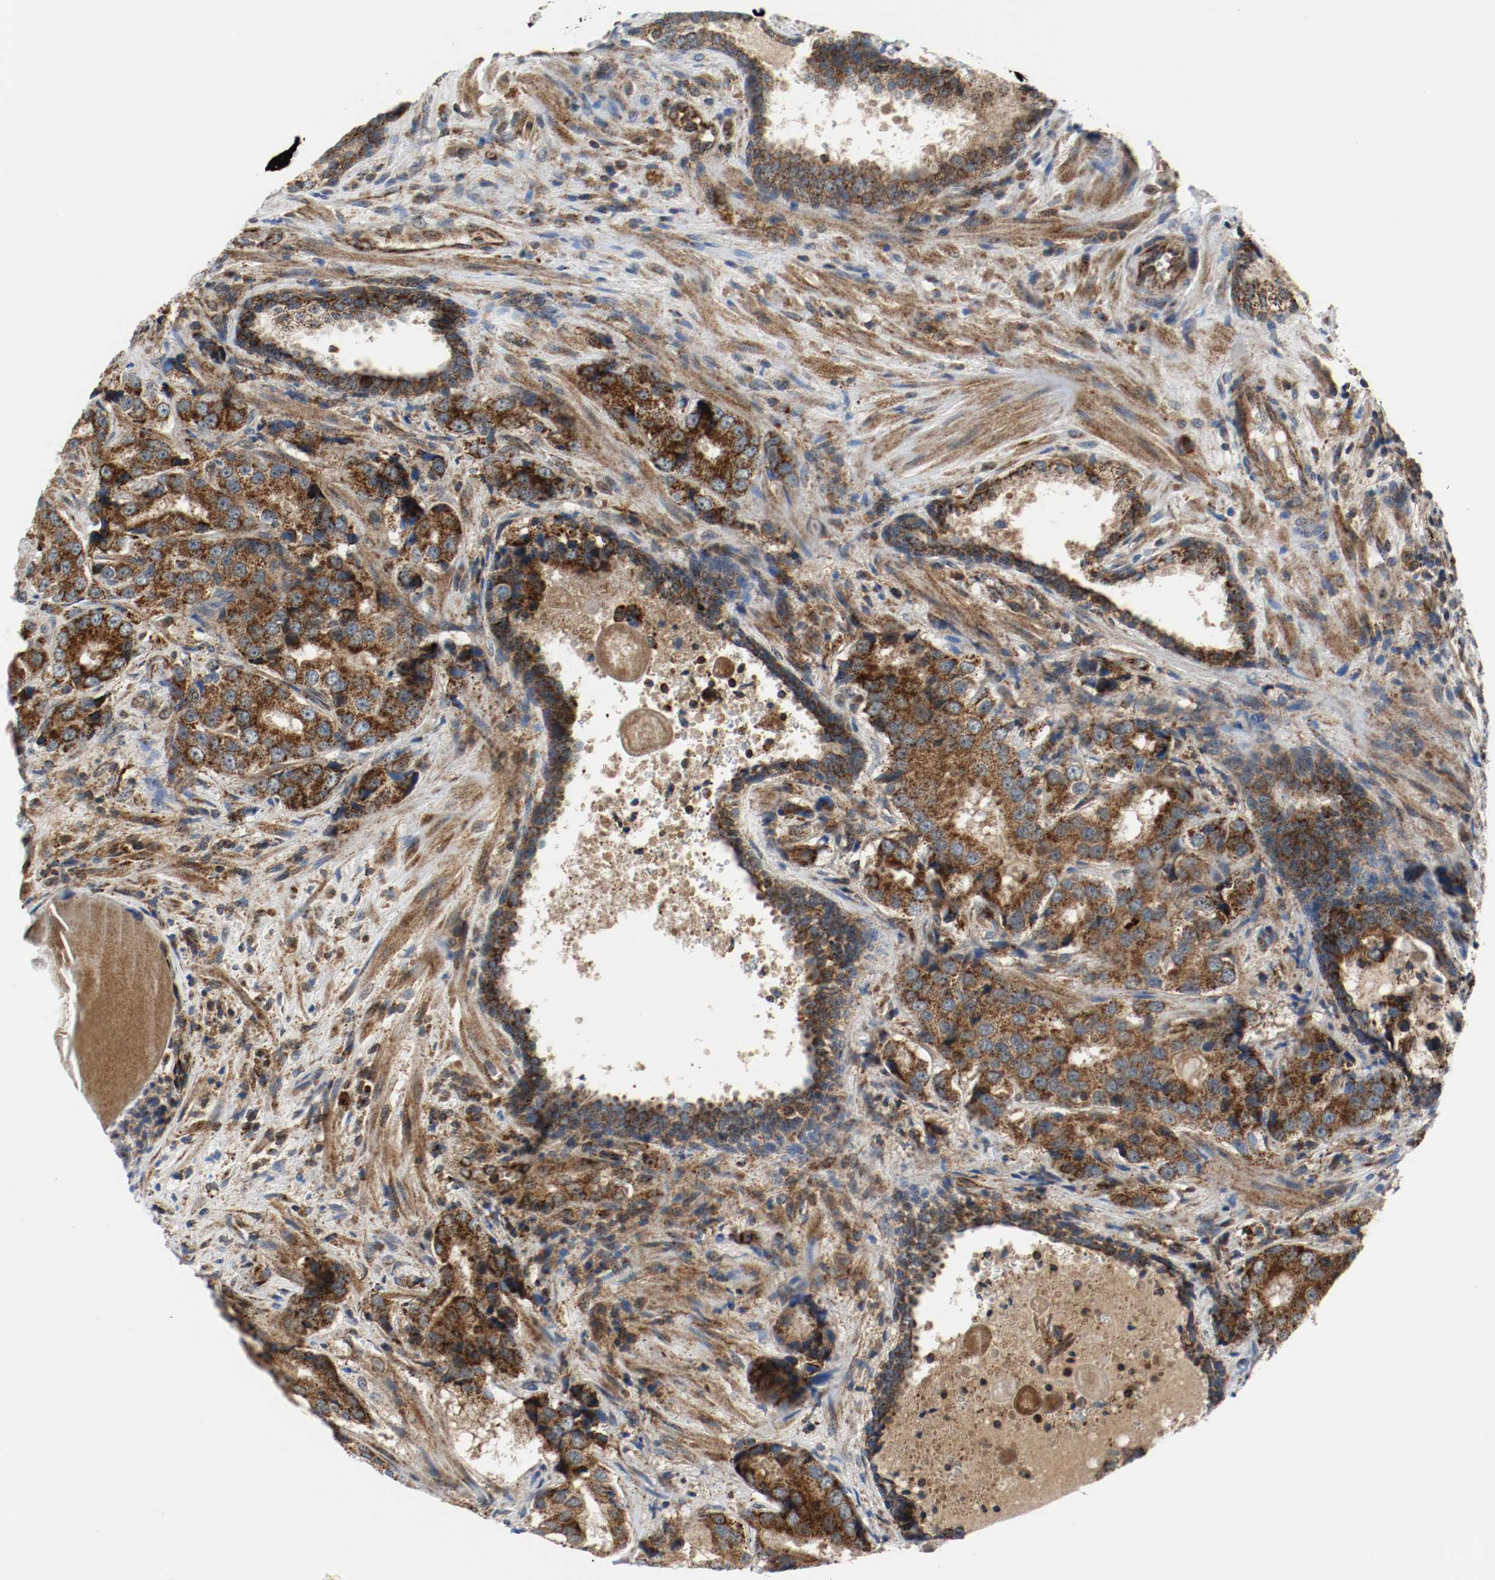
{"staining": {"intensity": "strong", "quantity": ">75%", "location": "cytoplasmic/membranous"}, "tissue": "prostate cancer", "cell_type": "Tumor cells", "image_type": "cancer", "snomed": [{"axis": "morphology", "description": "Adenocarcinoma, High grade"}, {"axis": "topography", "description": "Prostate"}], "caption": "Prostate cancer (adenocarcinoma (high-grade)) stained with a protein marker reveals strong staining in tumor cells.", "gene": "TXNRD1", "patient": {"sex": "male", "age": 58}}